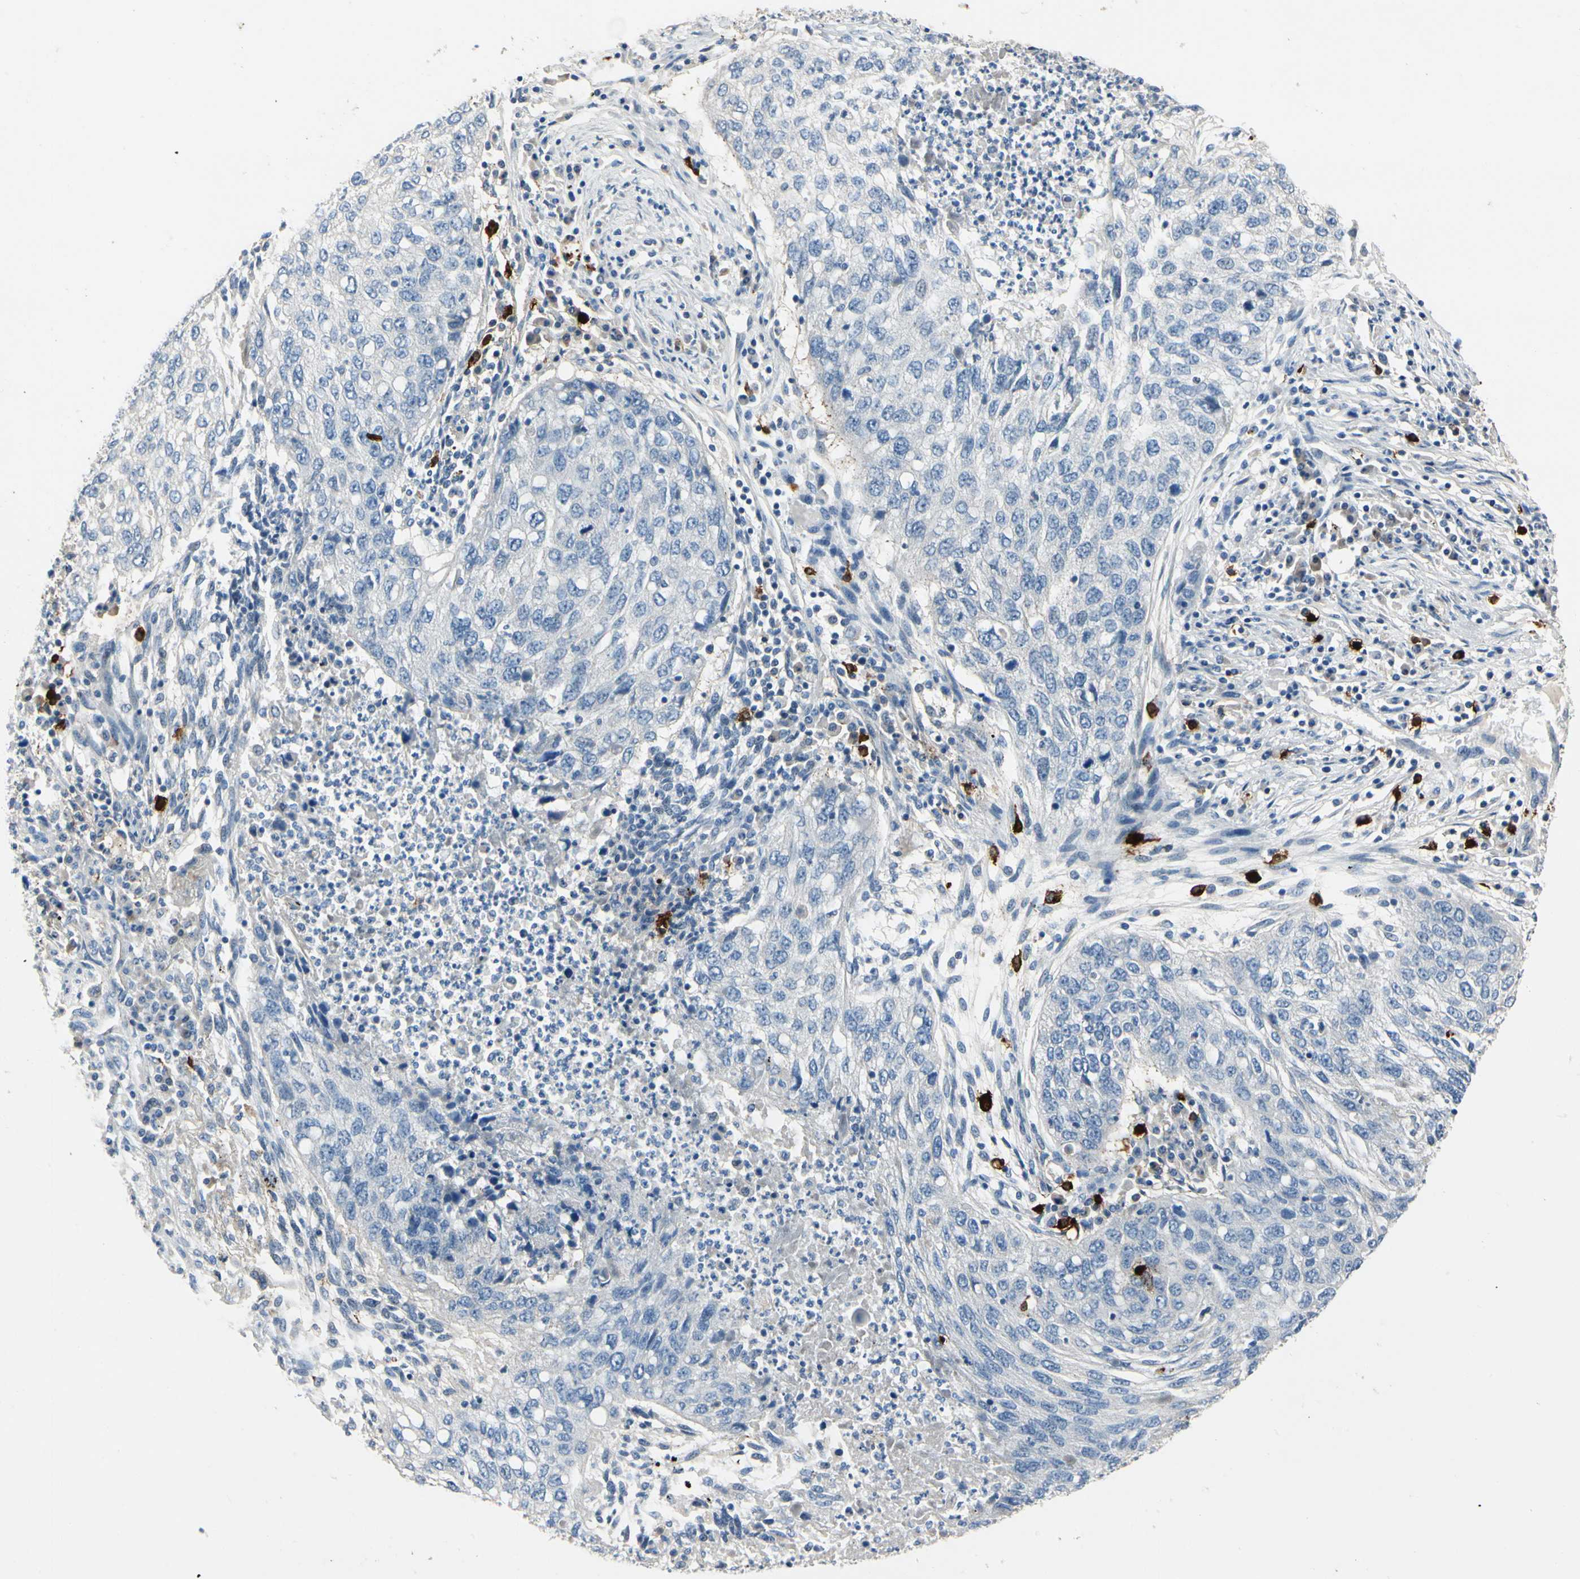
{"staining": {"intensity": "negative", "quantity": "none", "location": "none"}, "tissue": "lung cancer", "cell_type": "Tumor cells", "image_type": "cancer", "snomed": [{"axis": "morphology", "description": "Squamous cell carcinoma, NOS"}, {"axis": "topography", "description": "Lung"}], "caption": "Human lung squamous cell carcinoma stained for a protein using IHC shows no positivity in tumor cells.", "gene": "CPA3", "patient": {"sex": "female", "age": 63}}